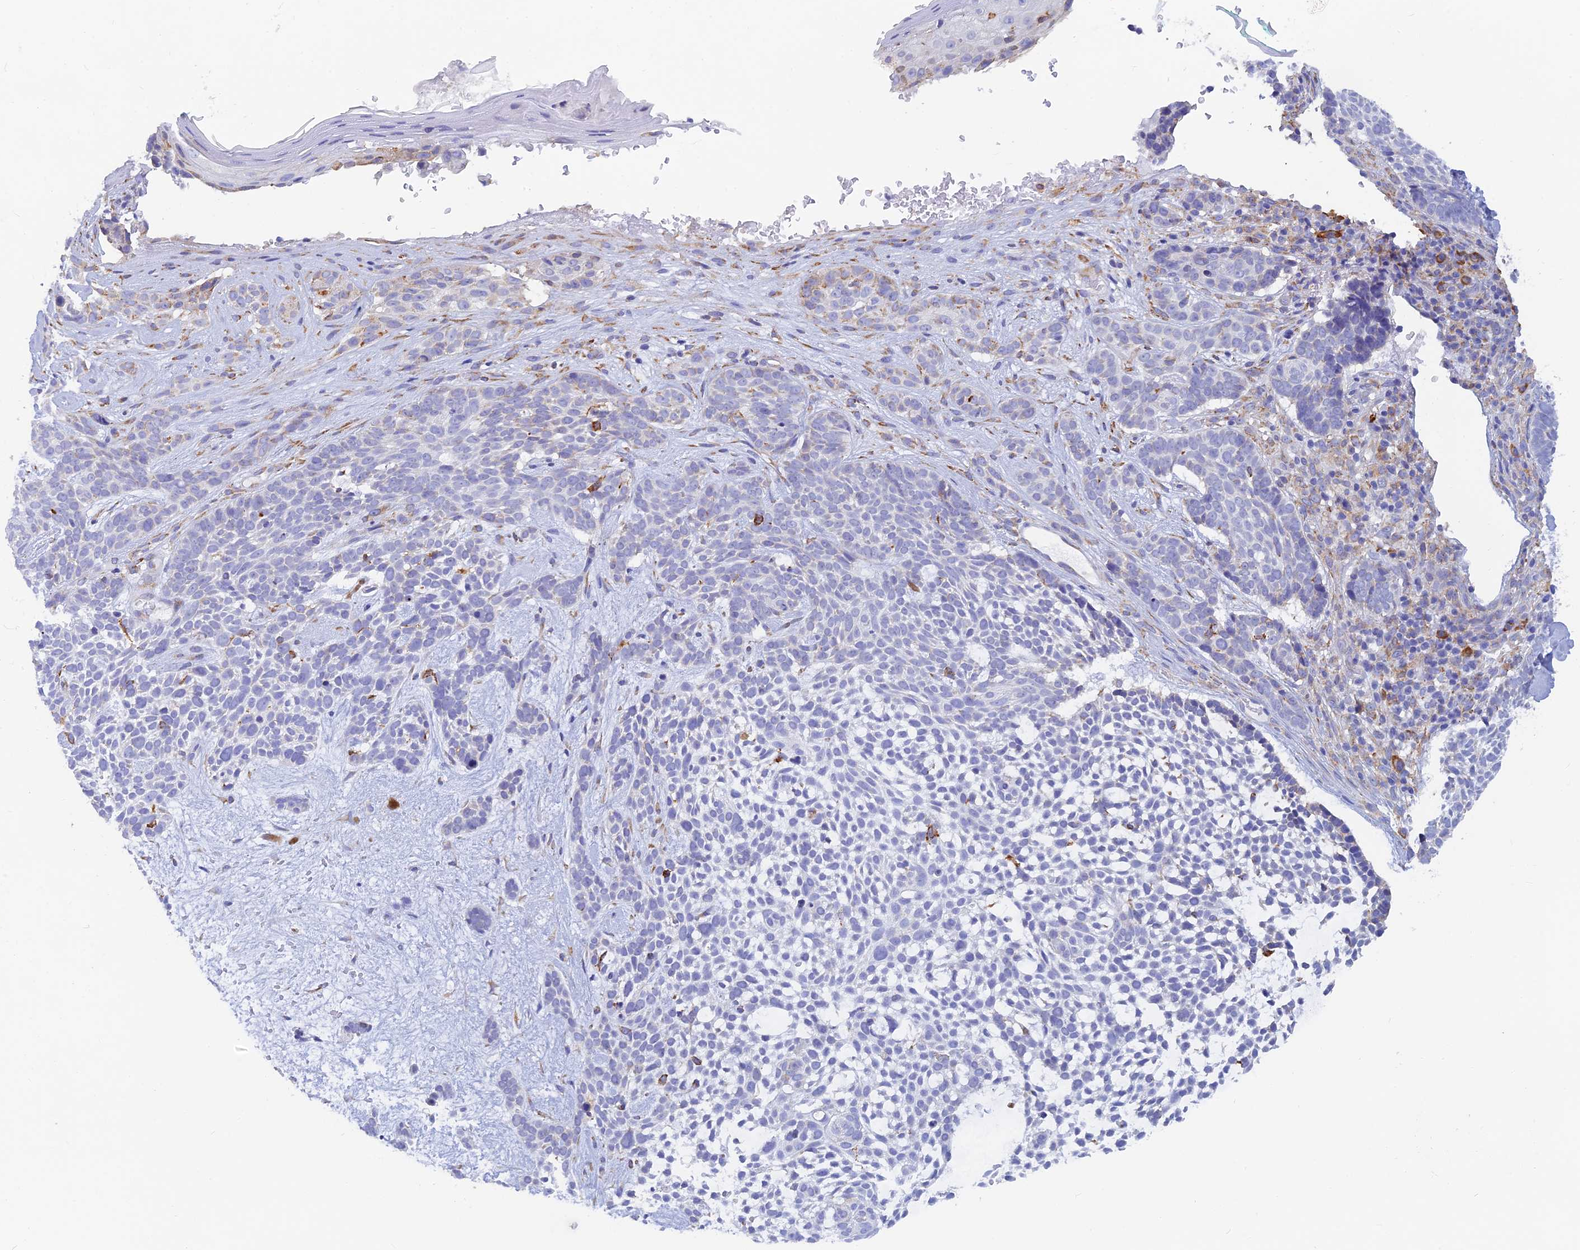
{"staining": {"intensity": "negative", "quantity": "none", "location": "none"}, "tissue": "skin cancer", "cell_type": "Tumor cells", "image_type": "cancer", "snomed": [{"axis": "morphology", "description": "Basal cell carcinoma"}, {"axis": "topography", "description": "Skin"}], "caption": "This is a micrograph of immunohistochemistry staining of basal cell carcinoma (skin), which shows no positivity in tumor cells.", "gene": "WDR35", "patient": {"sex": "male", "age": 71}}